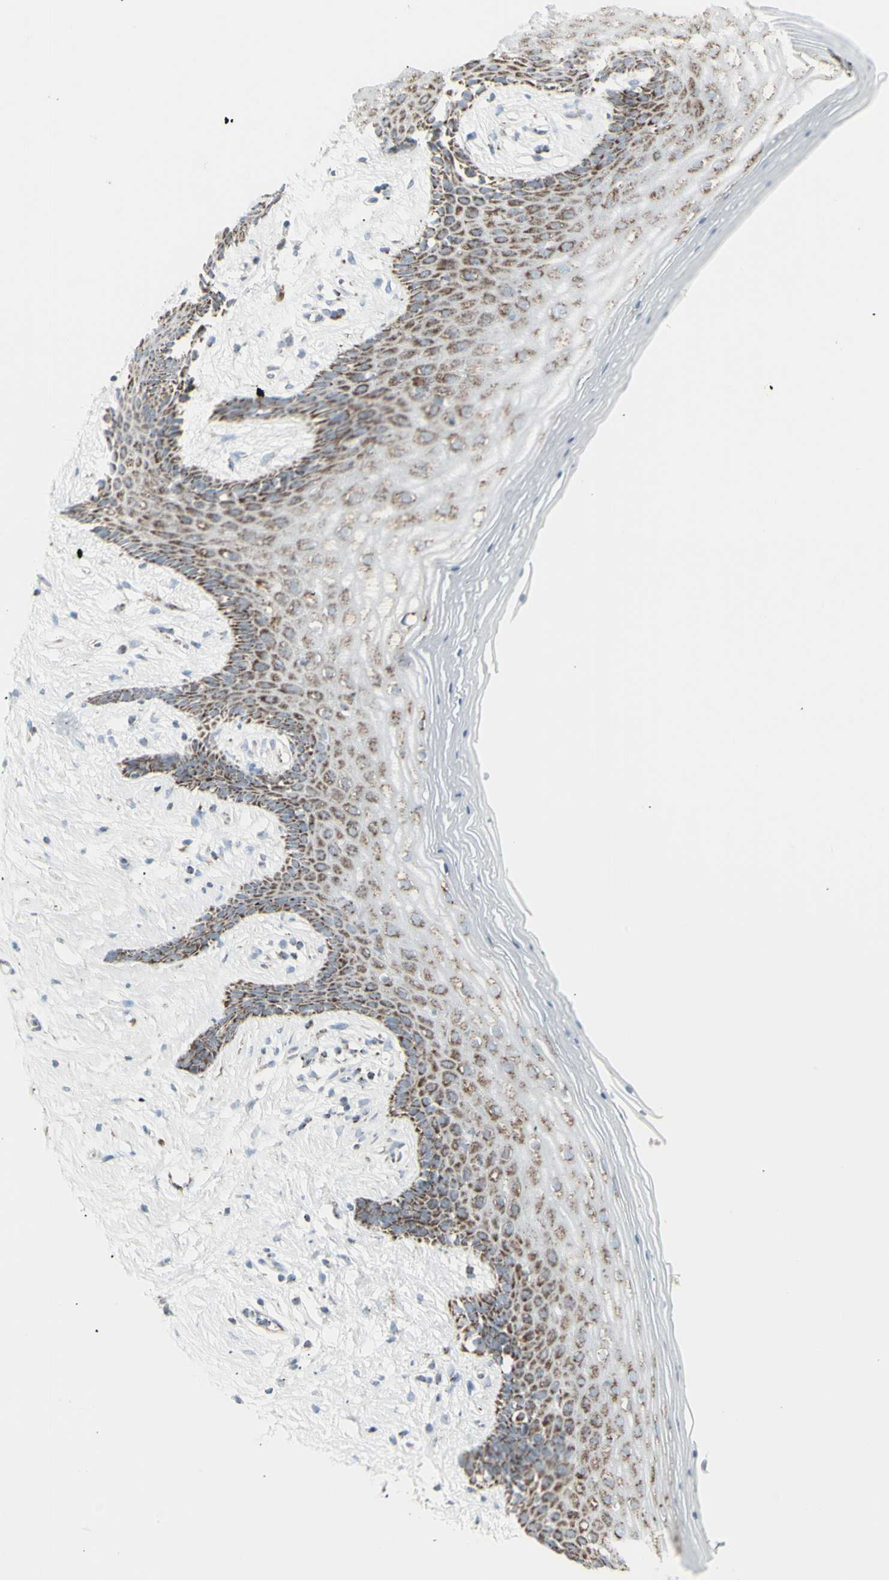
{"staining": {"intensity": "moderate", "quantity": "25%-75%", "location": "cytoplasmic/membranous"}, "tissue": "vagina", "cell_type": "Squamous epithelial cells", "image_type": "normal", "snomed": [{"axis": "morphology", "description": "Normal tissue, NOS"}, {"axis": "topography", "description": "Vagina"}], "caption": "This is an image of IHC staining of benign vagina, which shows moderate expression in the cytoplasmic/membranous of squamous epithelial cells.", "gene": "PLGRKT", "patient": {"sex": "female", "age": 44}}